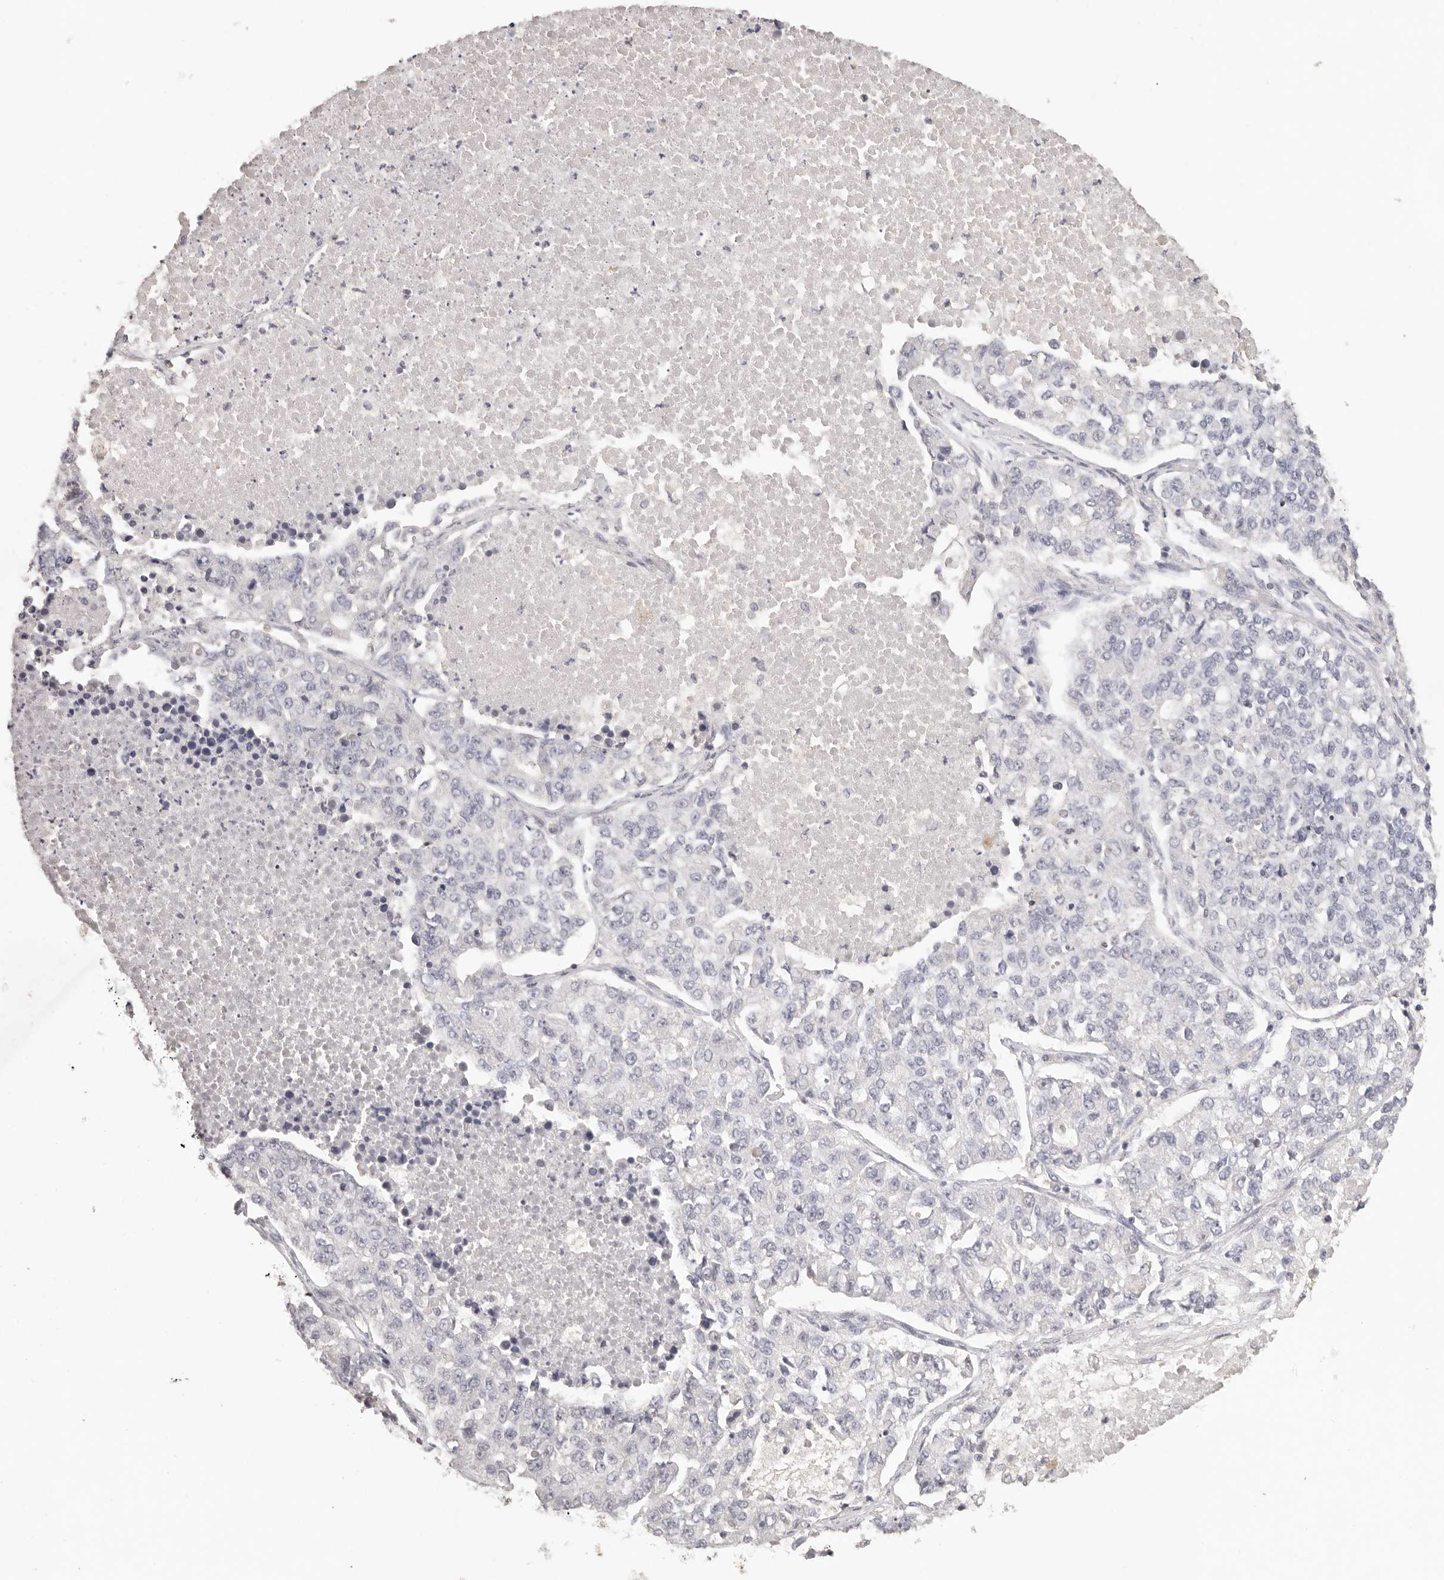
{"staining": {"intensity": "negative", "quantity": "none", "location": "none"}, "tissue": "lung cancer", "cell_type": "Tumor cells", "image_type": "cancer", "snomed": [{"axis": "morphology", "description": "Adenocarcinoma, NOS"}, {"axis": "topography", "description": "Lung"}], "caption": "Human lung adenocarcinoma stained for a protein using IHC displays no positivity in tumor cells.", "gene": "CSK", "patient": {"sex": "male", "age": 49}}